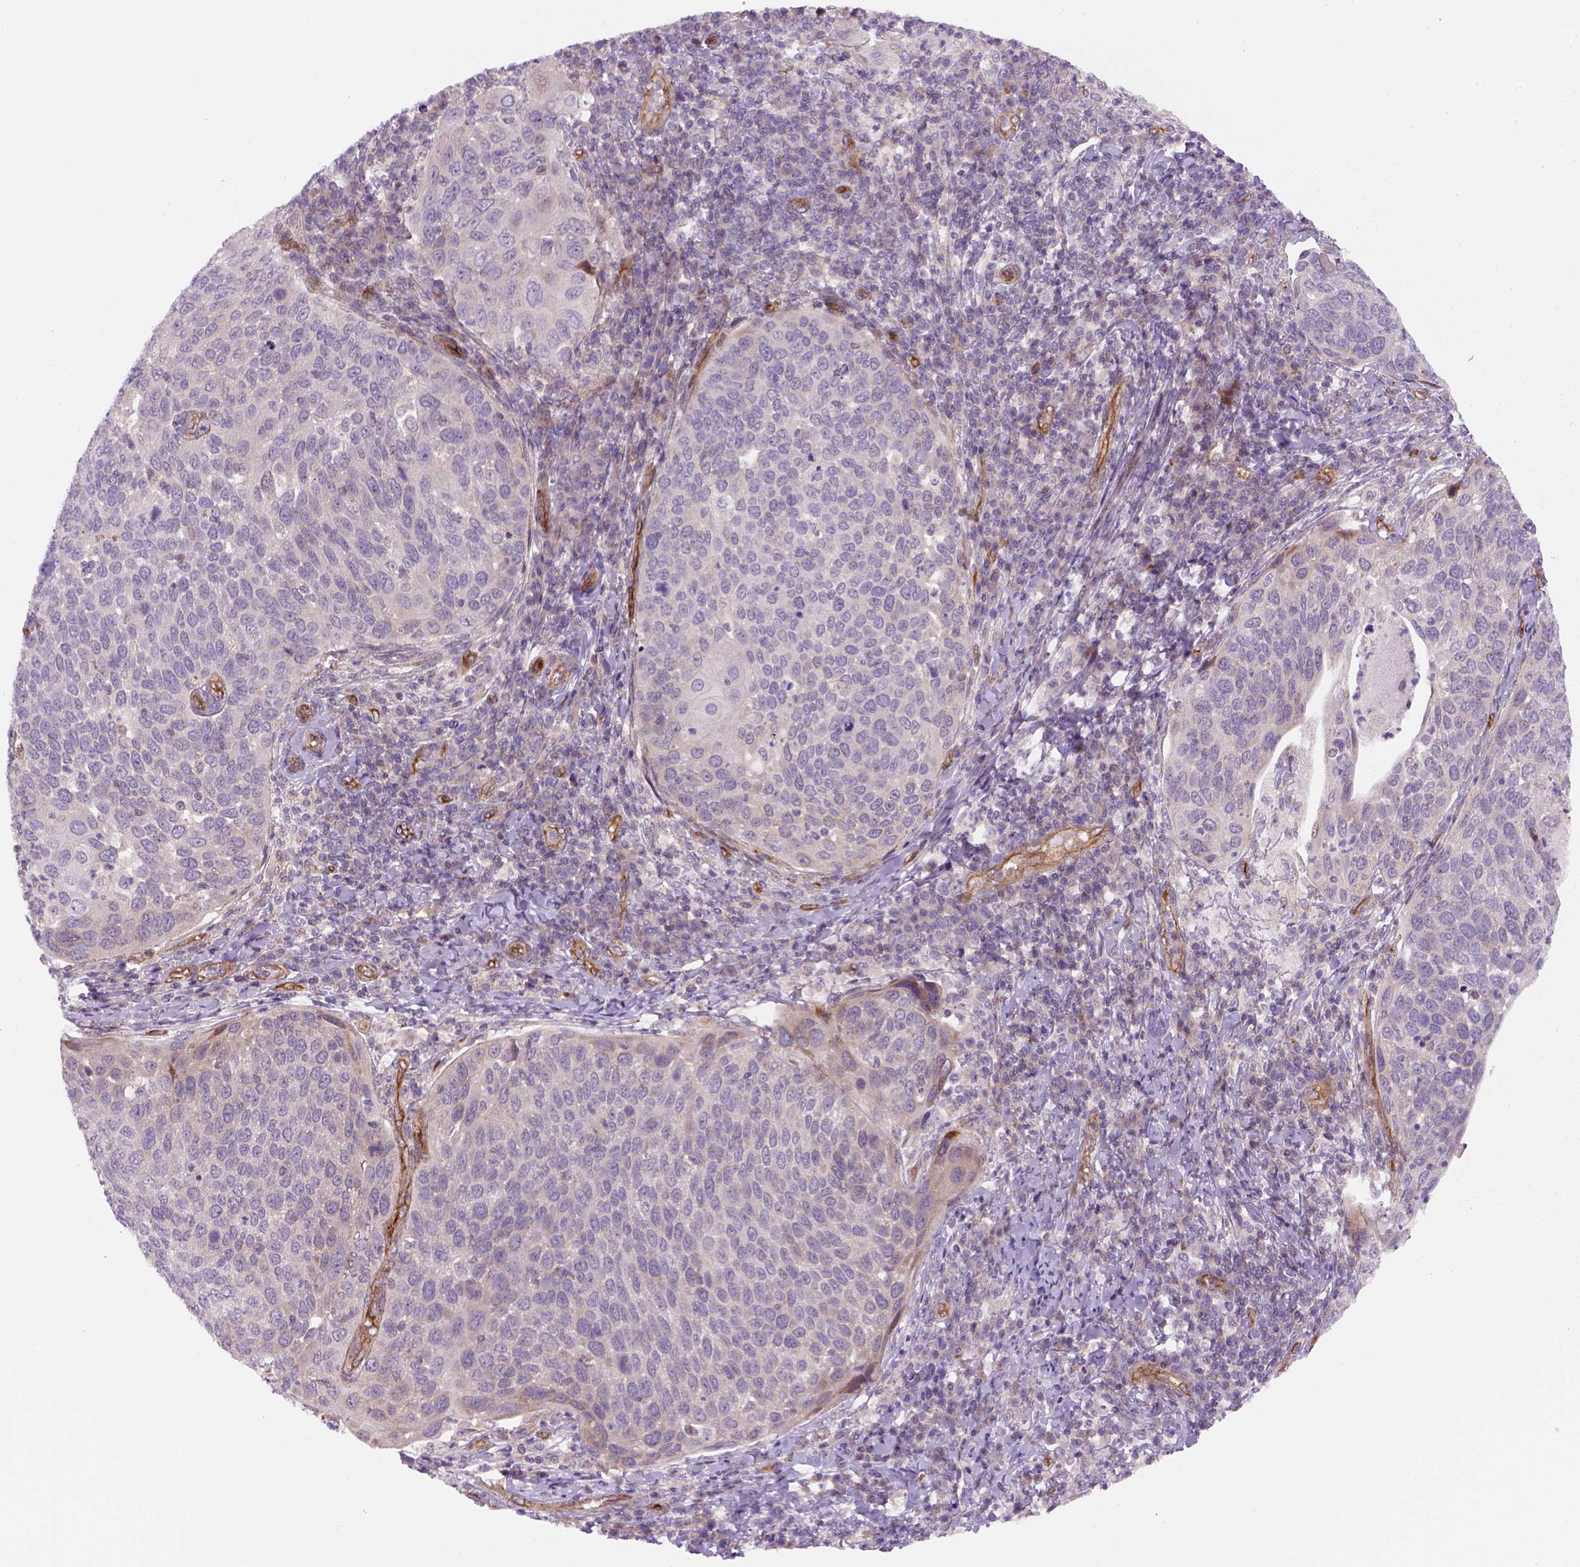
{"staining": {"intensity": "negative", "quantity": "none", "location": "none"}, "tissue": "cervical cancer", "cell_type": "Tumor cells", "image_type": "cancer", "snomed": [{"axis": "morphology", "description": "Squamous cell carcinoma, NOS"}, {"axis": "topography", "description": "Cervix"}], "caption": "A high-resolution image shows immunohistochemistry staining of cervical squamous cell carcinoma, which exhibits no significant positivity in tumor cells.", "gene": "VSTM5", "patient": {"sex": "female", "age": 54}}